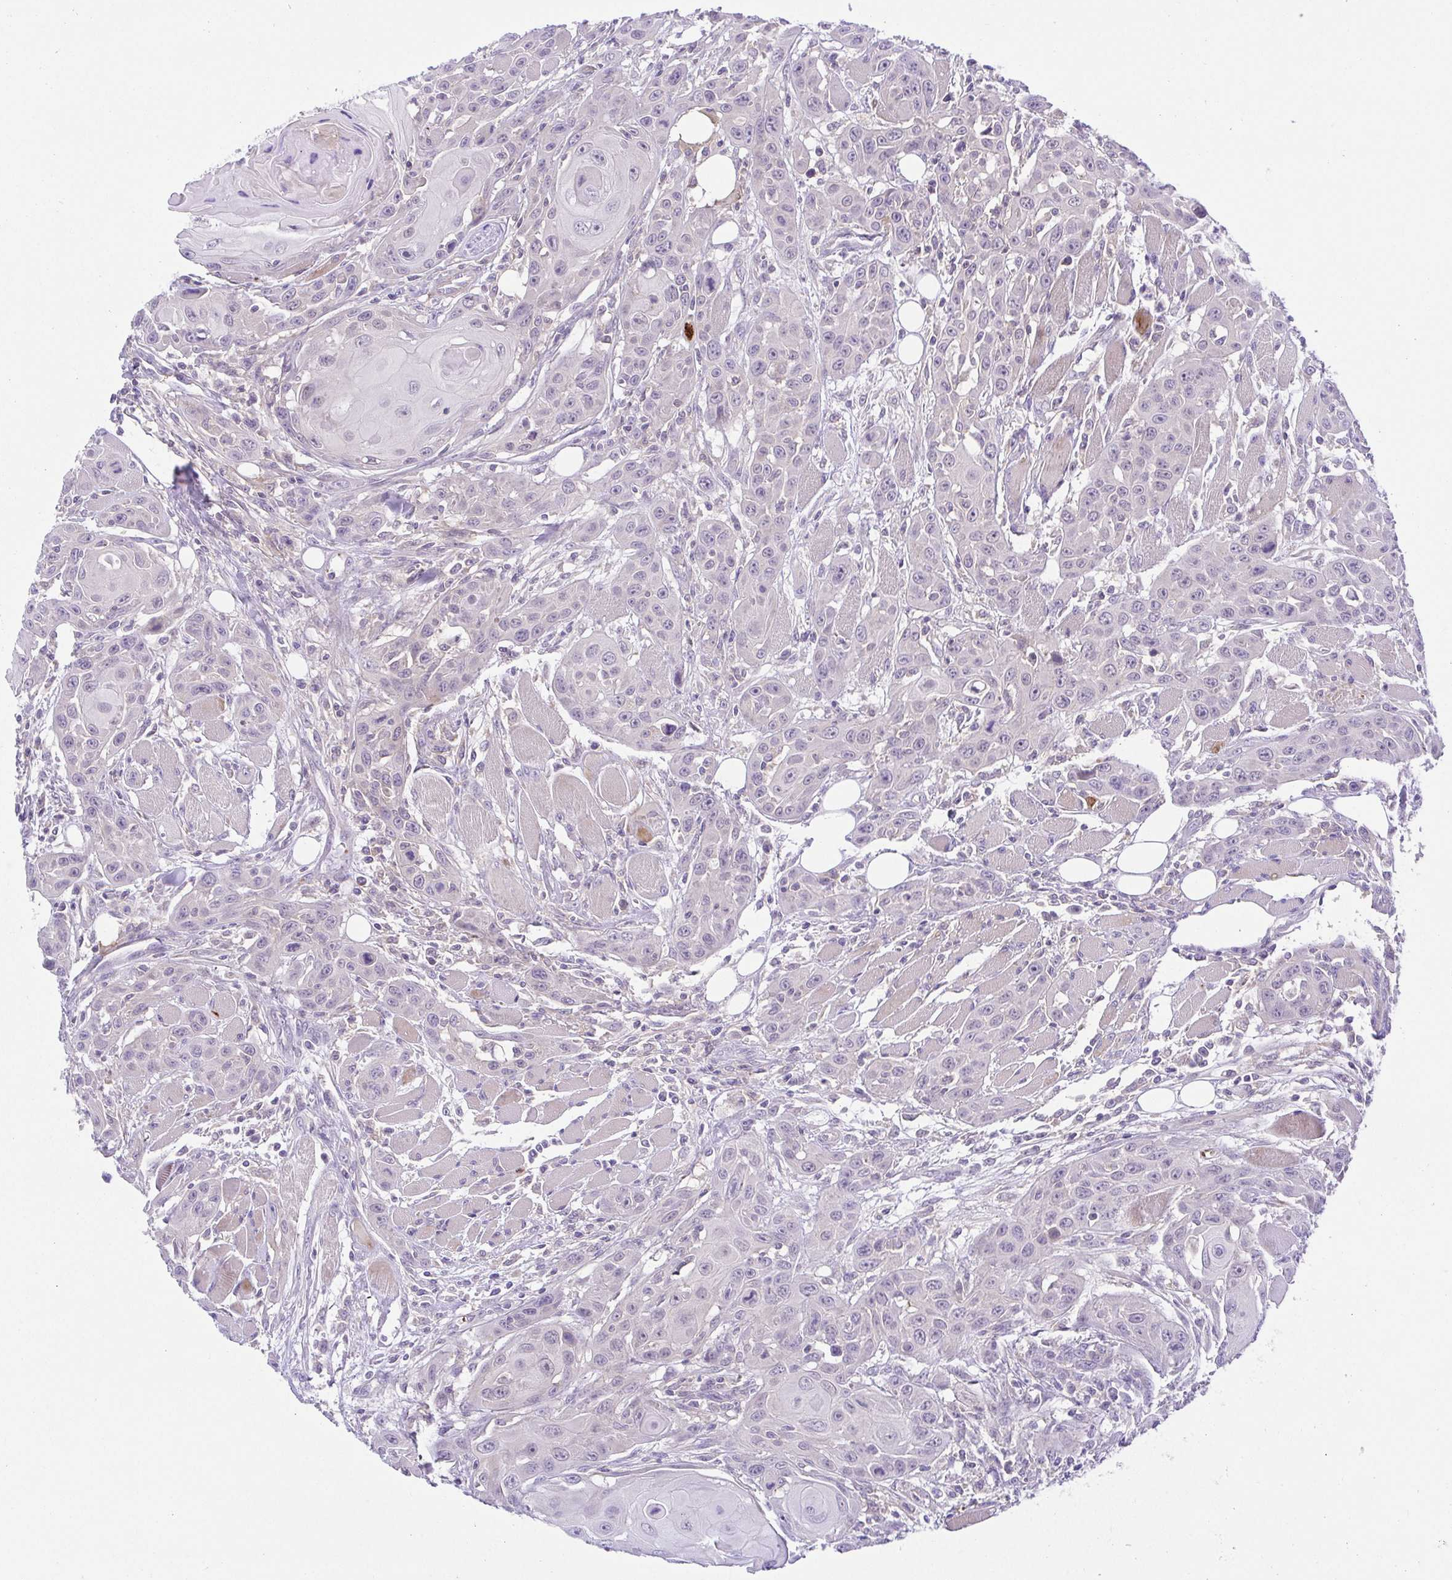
{"staining": {"intensity": "negative", "quantity": "none", "location": "none"}, "tissue": "head and neck cancer", "cell_type": "Tumor cells", "image_type": "cancer", "snomed": [{"axis": "morphology", "description": "Squamous cell carcinoma, NOS"}, {"axis": "topography", "description": "Head-Neck"}], "caption": "The image exhibits no staining of tumor cells in squamous cell carcinoma (head and neck). (Brightfield microscopy of DAB immunohistochemistry (IHC) at high magnification).", "gene": "PRR14L", "patient": {"sex": "female", "age": 80}}